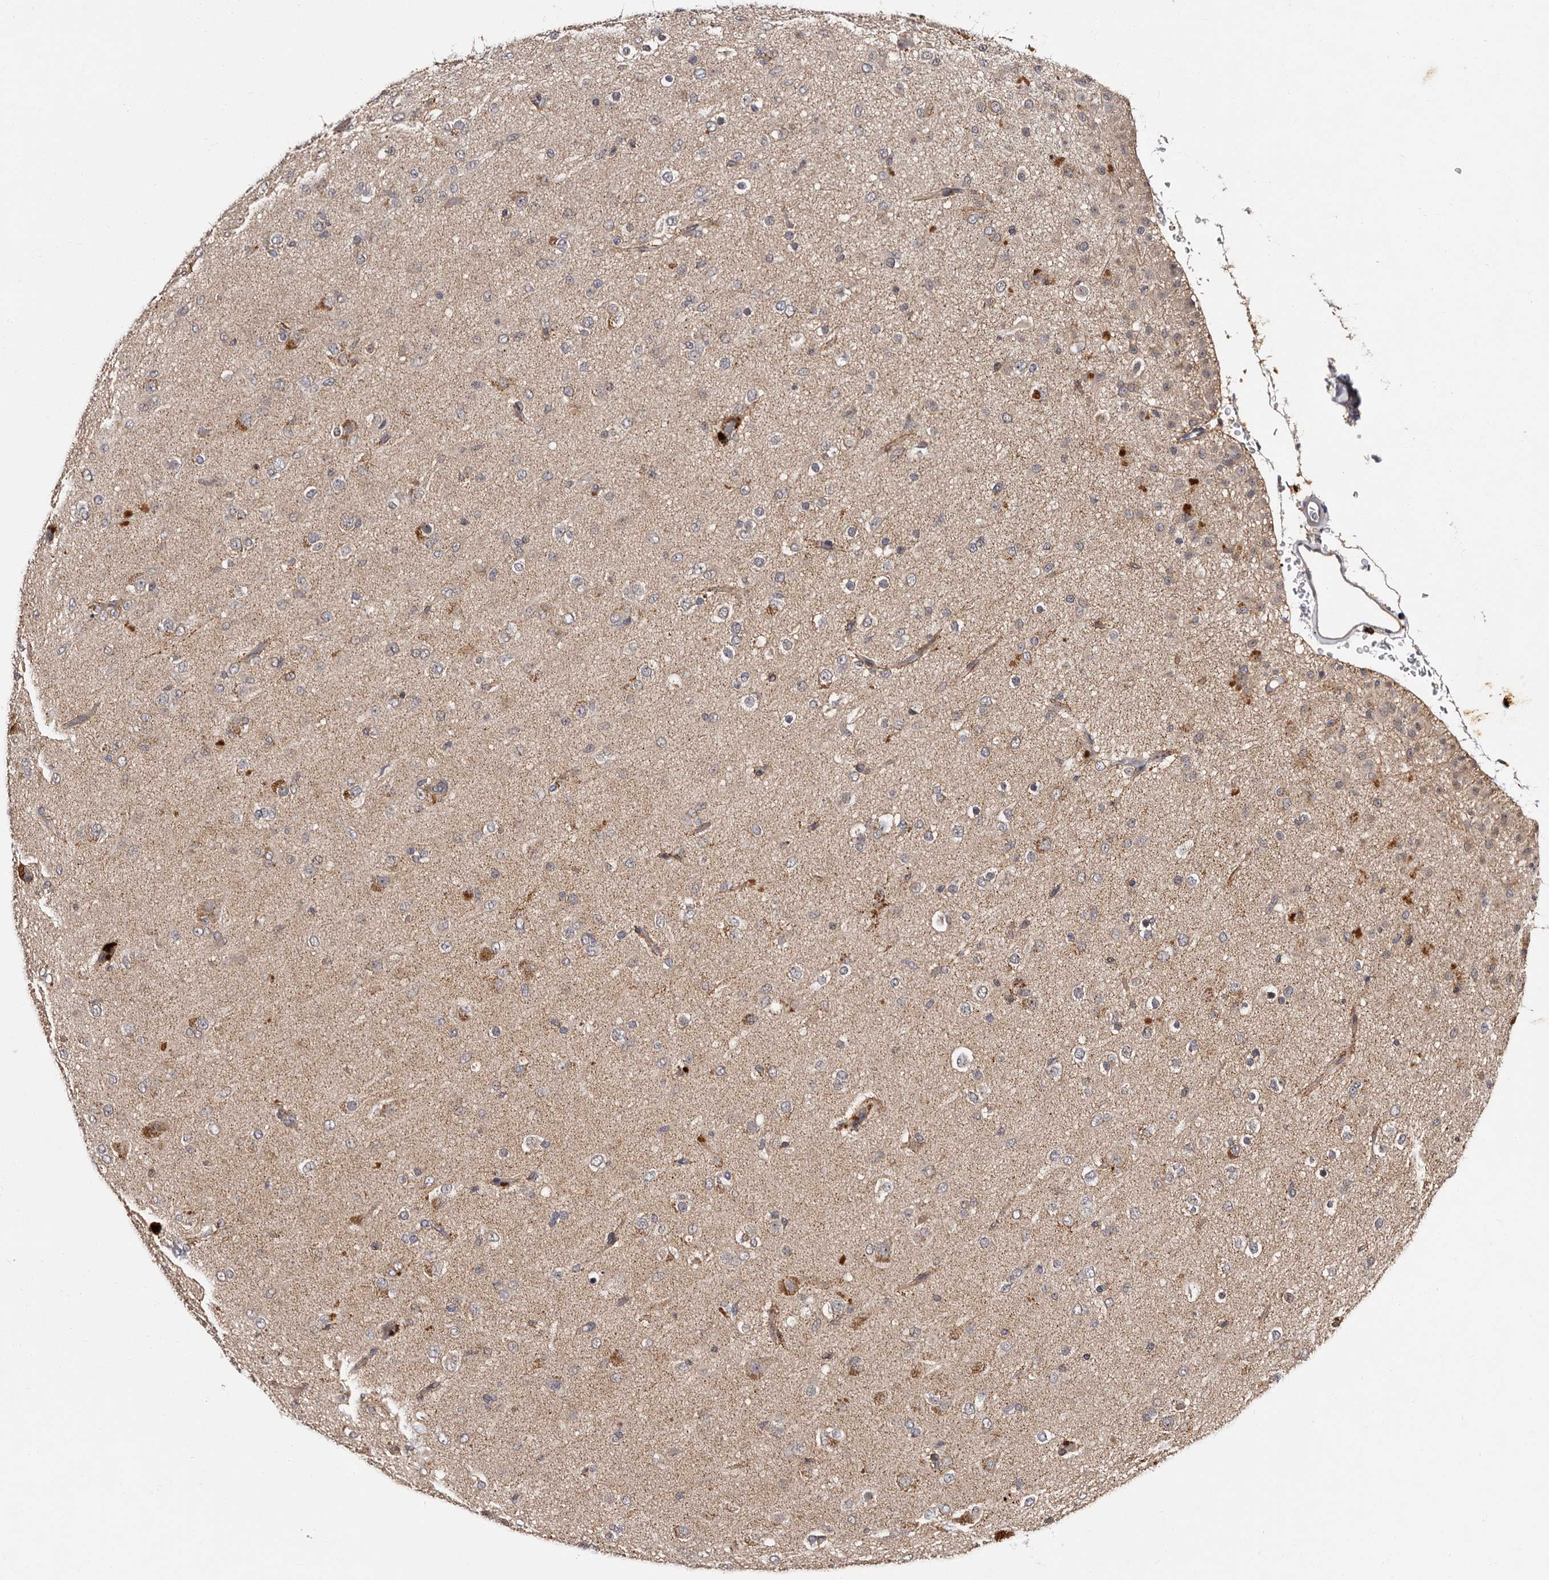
{"staining": {"intensity": "weak", "quantity": "<25%", "location": "cytoplasmic/membranous"}, "tissue": "glioma", "cell_type": "Tumor cells", "image_type": "cancer", "snomed": [{"axis": "morphology", "description": "Glioma, malignant, Low grade"}, {"axis": "topography", "description": "Brain"}], "caption": "High magnification brightfield microscopy of malignant glioma (low-grade) stained with DAB (brown) and counterstained with hematoxylin (blue): tumor cells show no significant expression.", "gene": "DNPH1", "patient": {"sex": "male", "age": 65}}